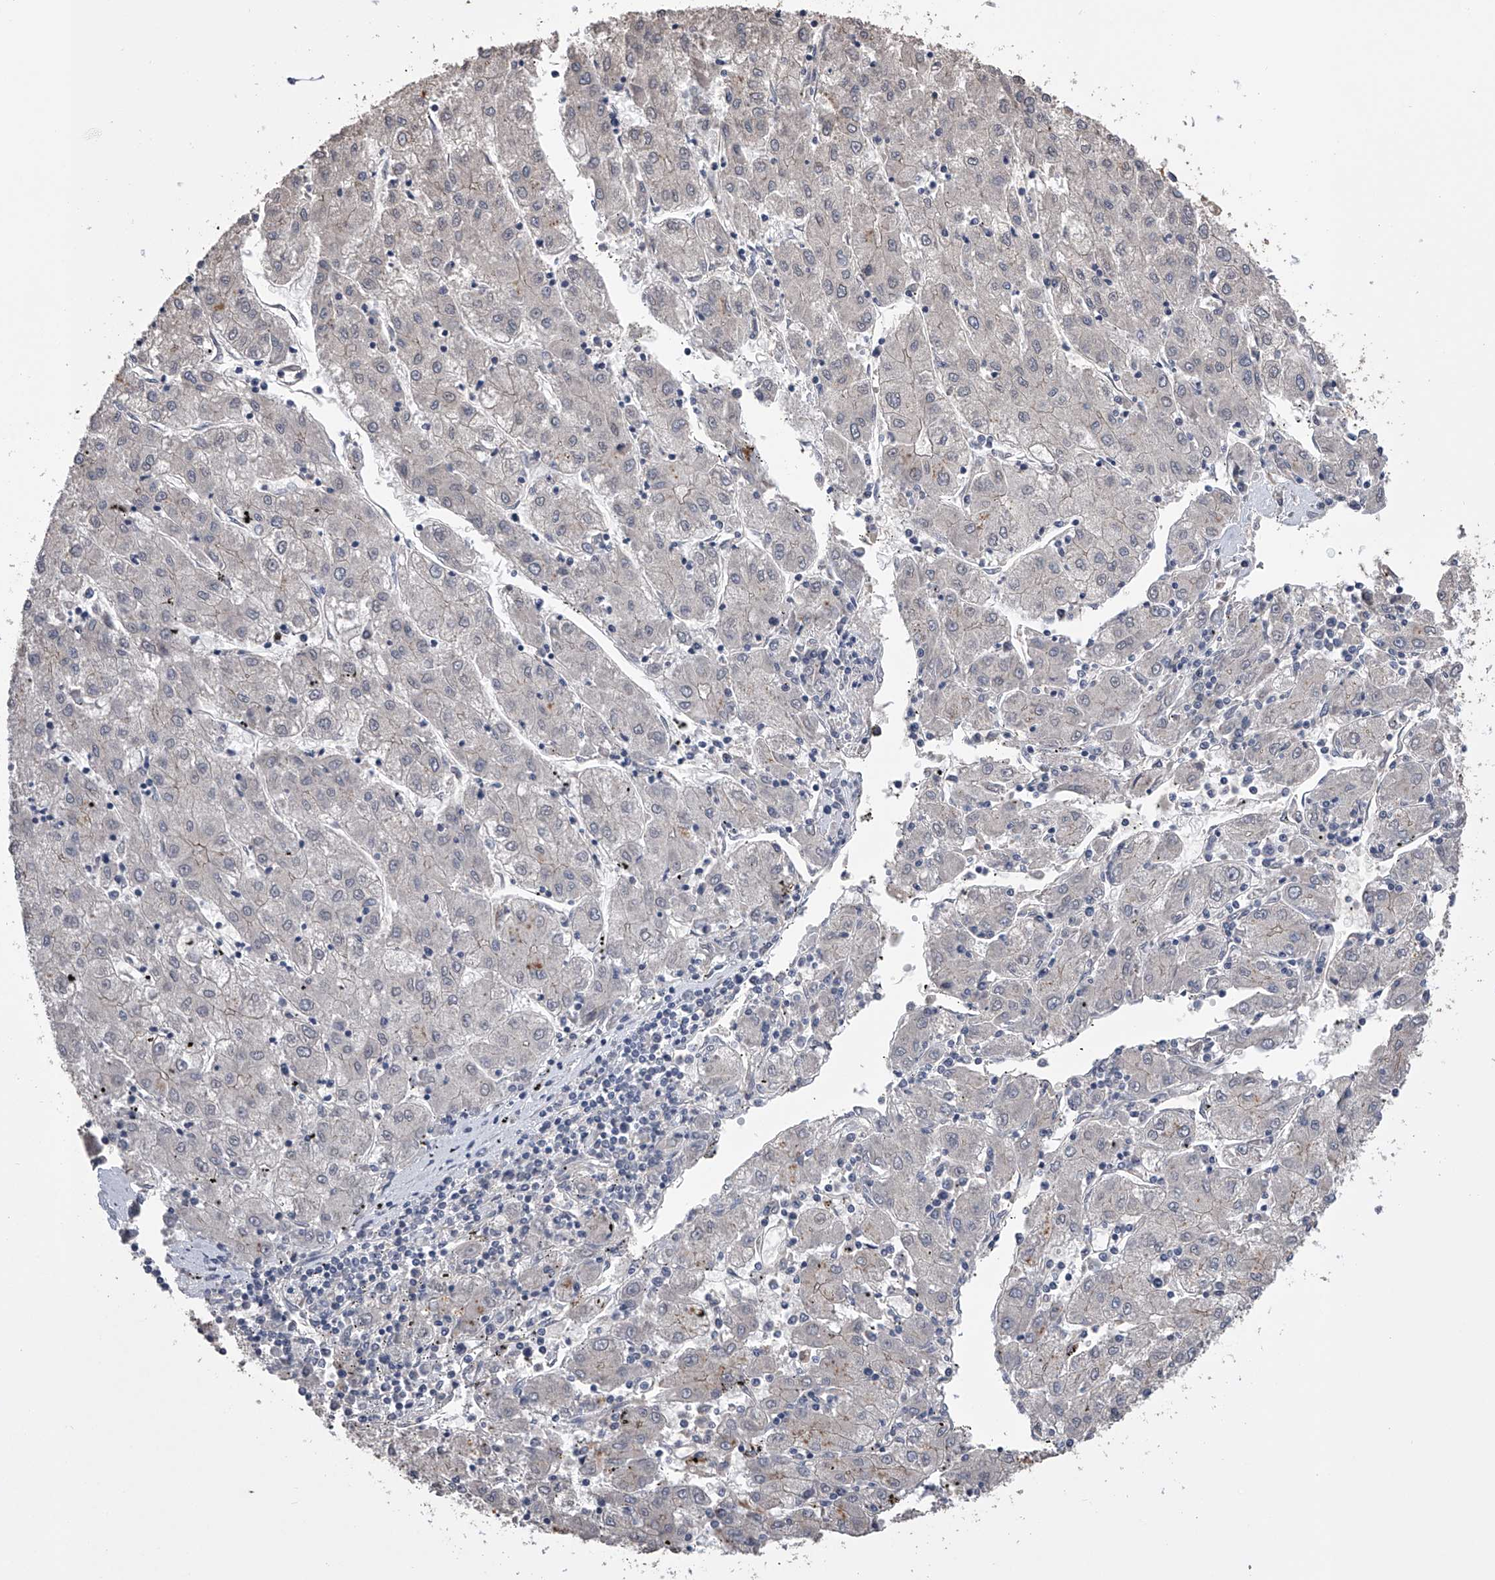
{"staining": {"intensity": "weak", "quantity": "<25%", "location": "cytoplasmic/membranous"}, "tissue": "liver cancer", "cell_type": "Tumor cells", "image_type": "cancer", "snomed": [{"axis": "morphology", "description": "Carcinoma, Hepatocellular, NOS"}, {"axis": "topography", "description": "Liver"}], "caption": "This is an immunohistochemistry micrograph of human hepatocellular carcinoma (liver). There is no staining in tumor cells.", "gene": "ZNF343", "patient": {"sex": "male", "age": 72}}